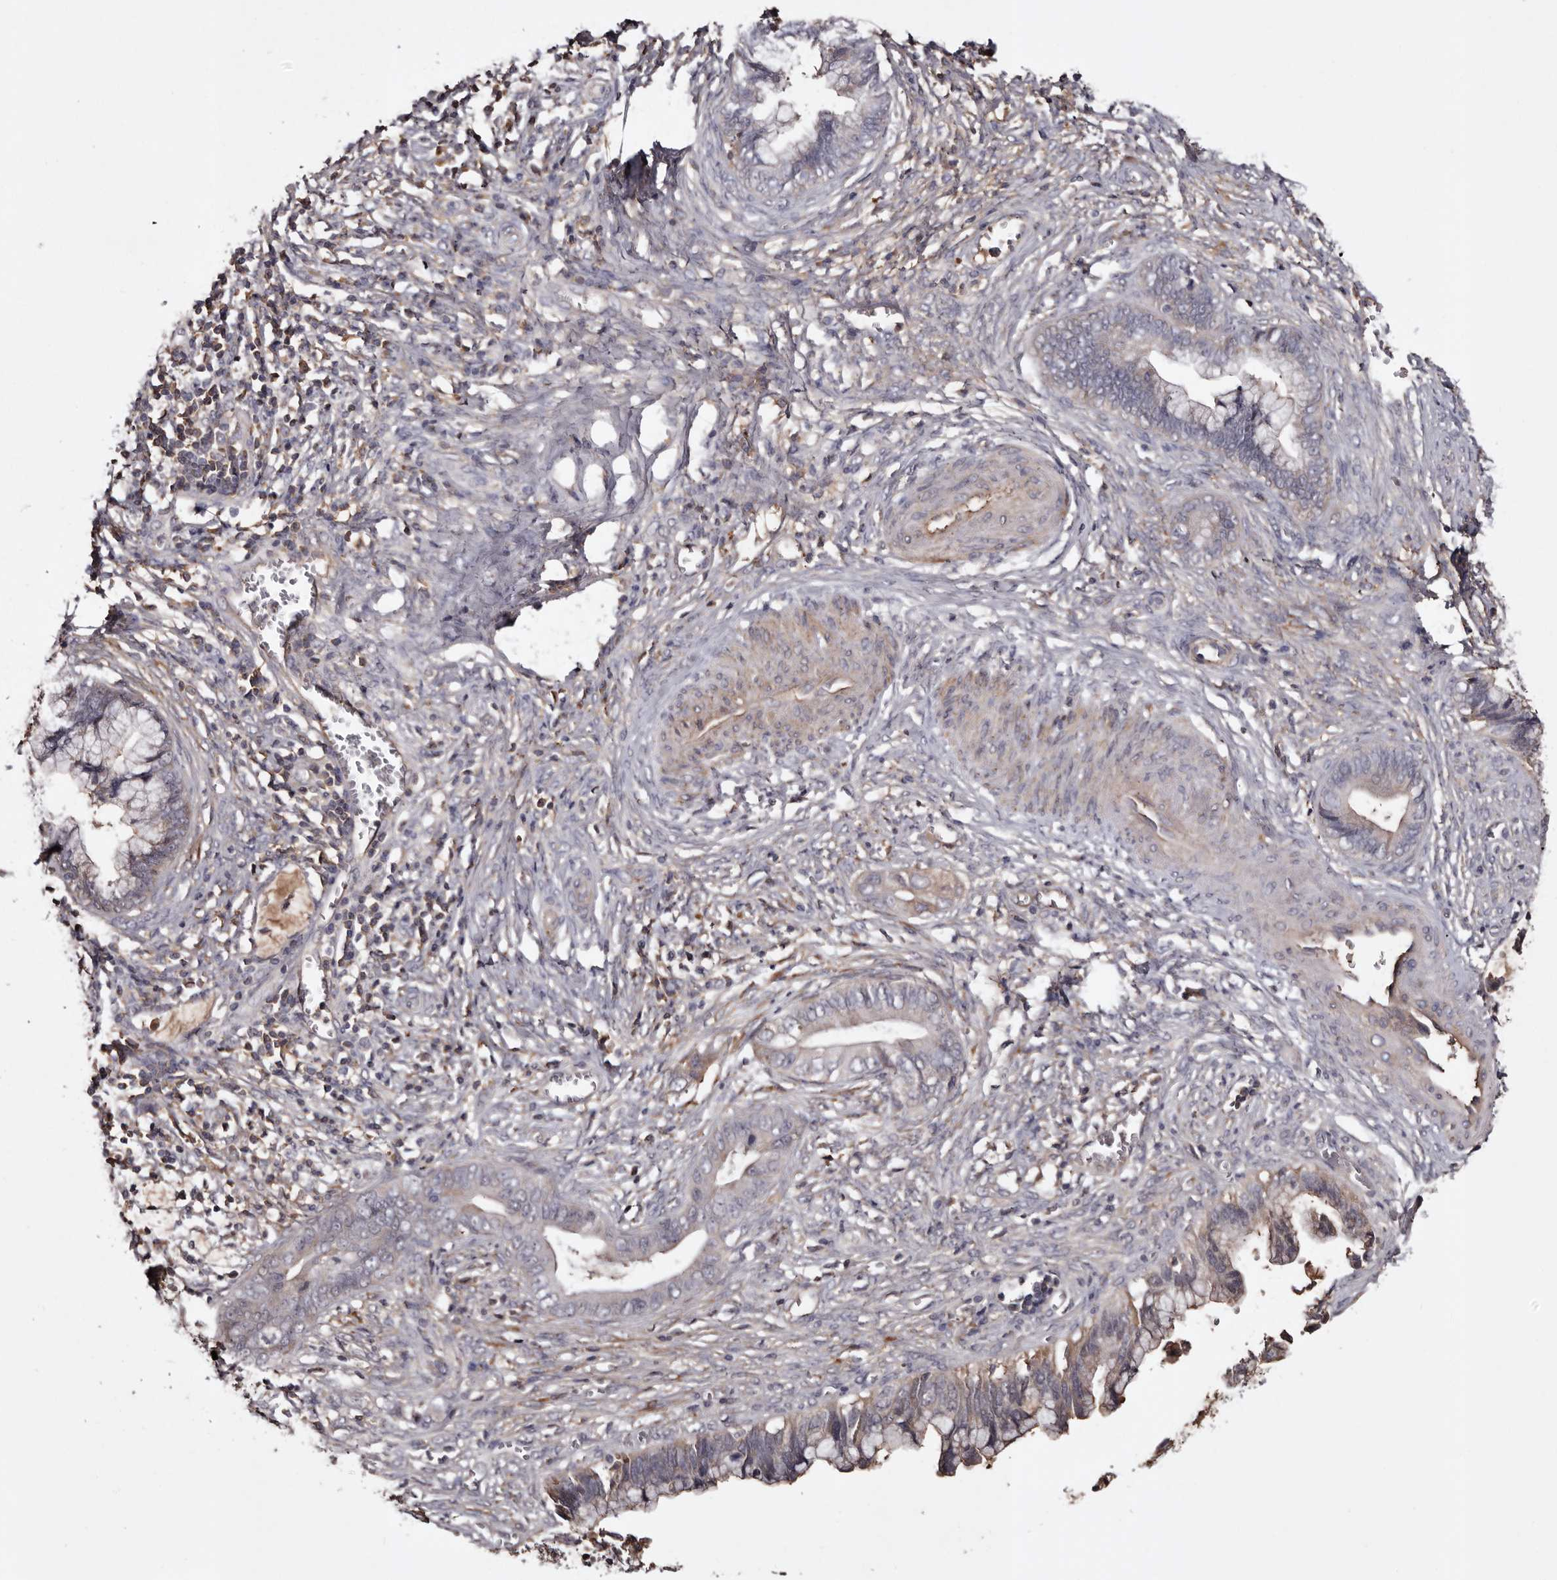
{"staining": {"intensity": "weak", "quantity": "<25%", "location": "cytoplasmic/membranous"}, "tissue": "cervical cancer", "cell_type": "Tumor cells", "image_type": "cancer", "snomed": [{"axis": "morphology", "description": "Adenocarcinoma, NOS"}, {"axis": "topography", "description": "Cervix"}], "caption": "Immunohistochemical staining of adenocarcinoma (cervical) shows no significant positivity in tumor cells.", "gene": "CYP1B1", "patient": {"sex": "female", "age": 44}}